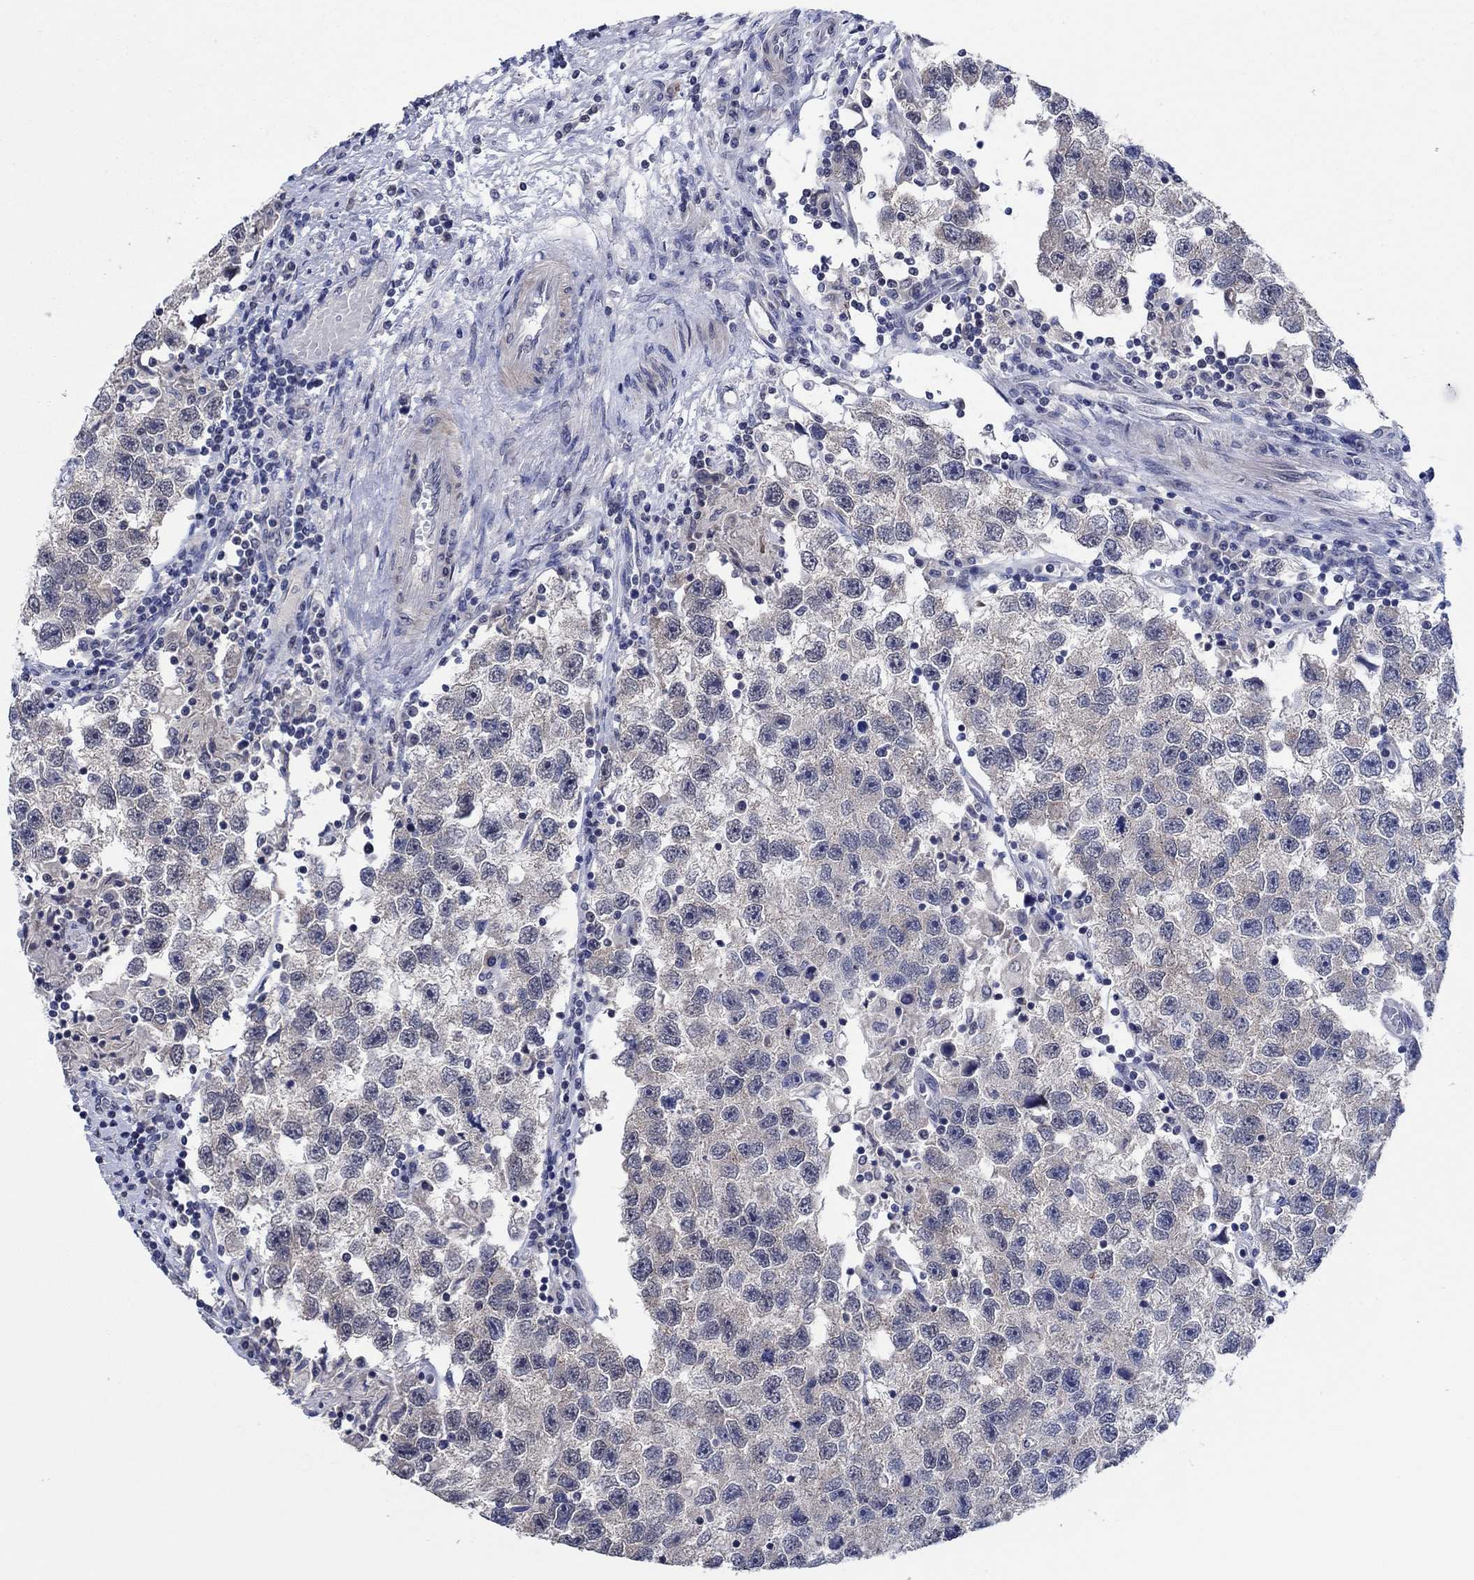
{"staining": {"intensity": "negative", "quantity": "none", "location": "none"}, "tissue": "testis cancer", "cell_type": "Tumor cells", "image_type": "cancer", "snomed": [{"axis": "morphology", "description": "Seminoma, NOS"}, {"axis": "topography", "description": "Testis"}], "caption": "This photomicrograph is of testis seminoma stained with IHC to label a protein in brown with the nuclei are counter-stained blue. There is no staining in tumor cells. (DAB immunohistochemistry (IHC) with hematoxylin counter stain).", "gene": "PRRT3", "patient": {"sex": "male", "age": 26}}